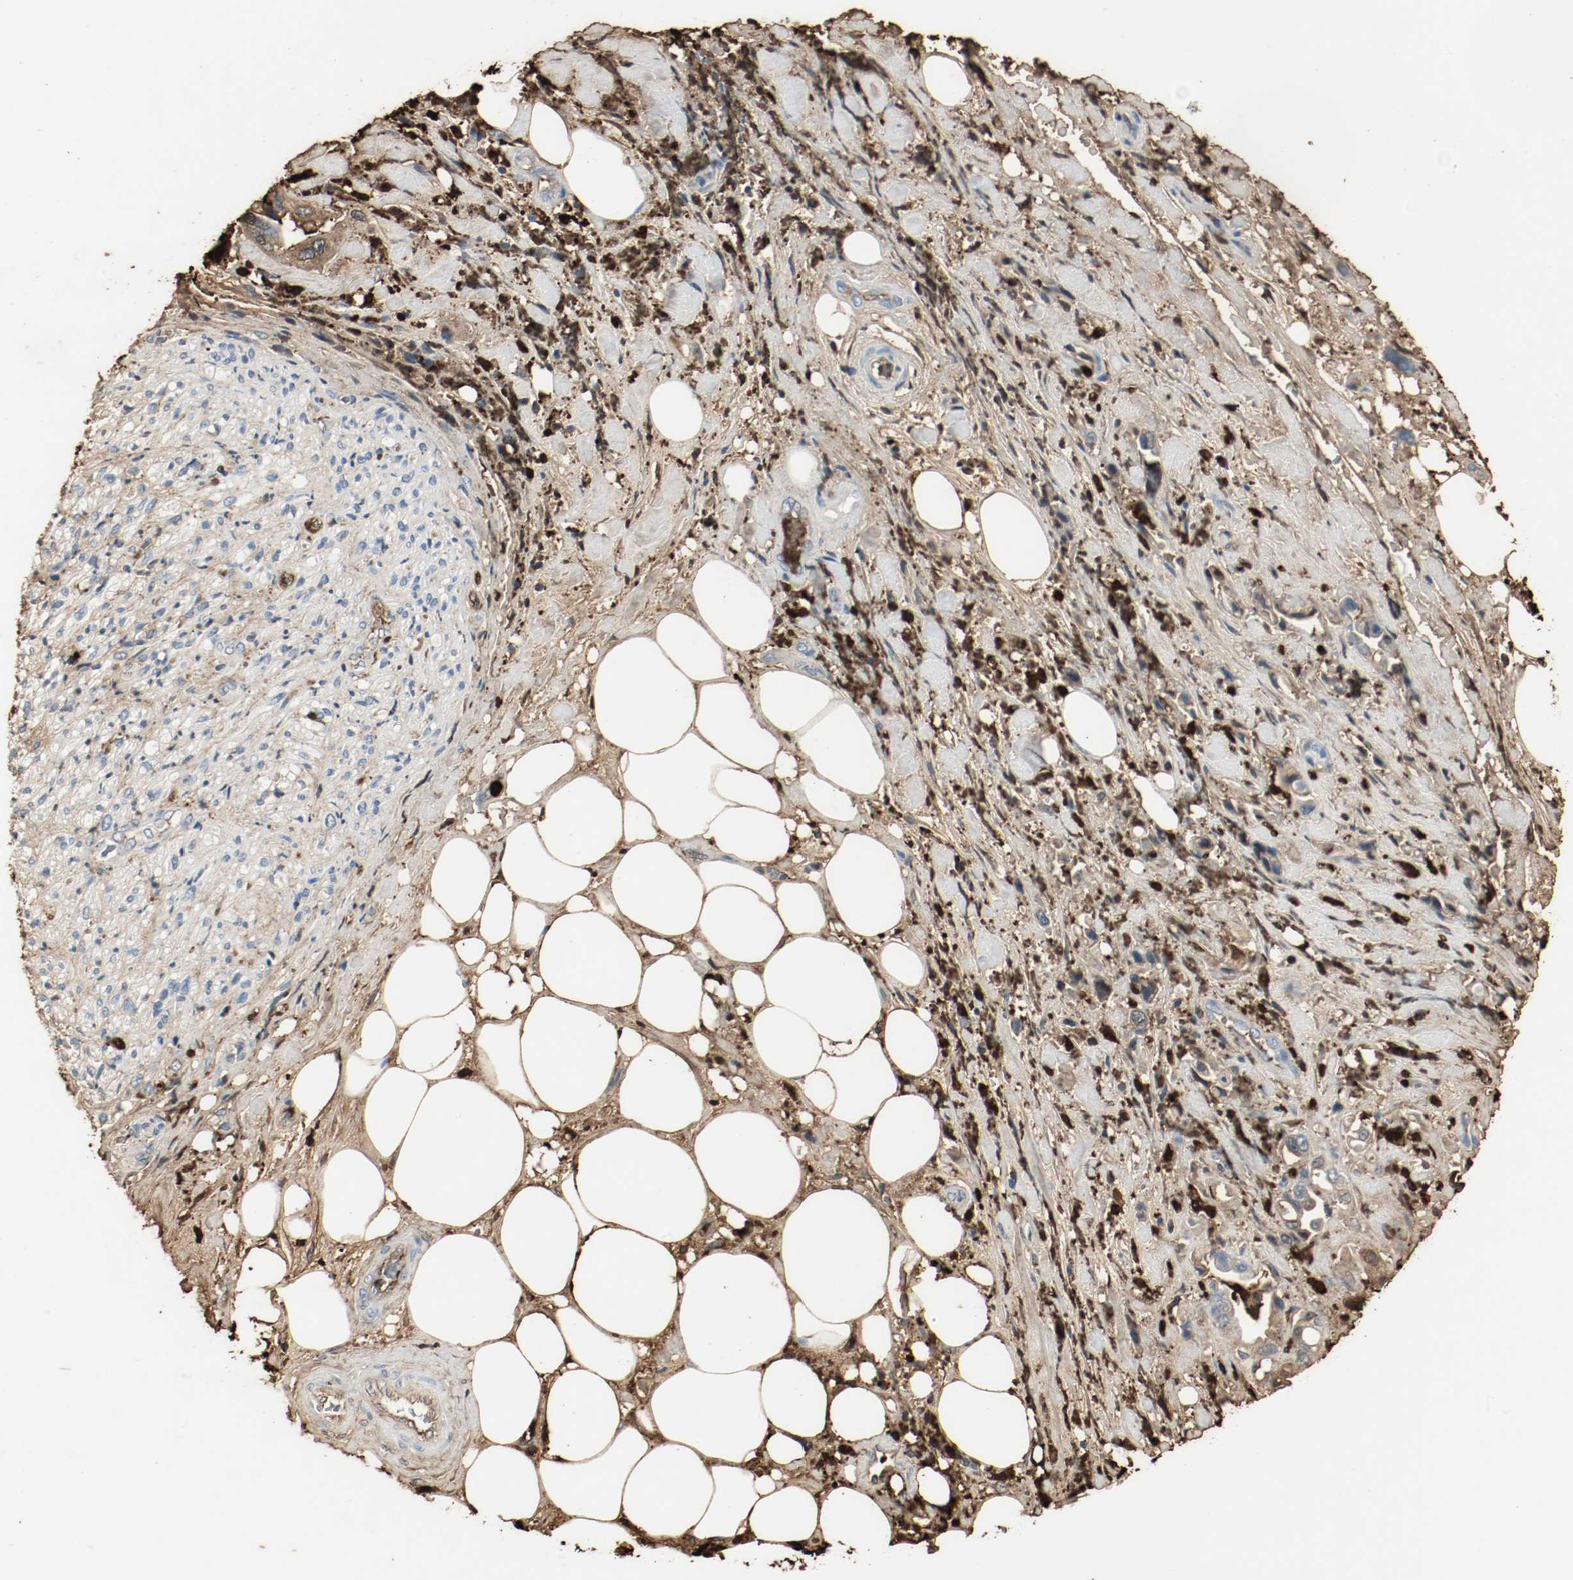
{"staining": {"intensity": "moderate", "quantity": "25%-75%", "location": "cytoplasmic/membranous"}, "tissue": "pancreatic cancer", "cell_type": "Tumor cells", "image_type": "cancer", "snomed": [{"axis": "morphology", "description": "Adenocarcinoma, NOS"}, {"axis": "topography", "description": "Pancreas"}], "caption": "Moderate cytoplasmic/membranous positivity is appreciated in approximately 25%-75% of tumor cells in adenocarcinoma (pancreatic).", "gene": "S100A9", "patient": {"sex": "male", "age": 70}}